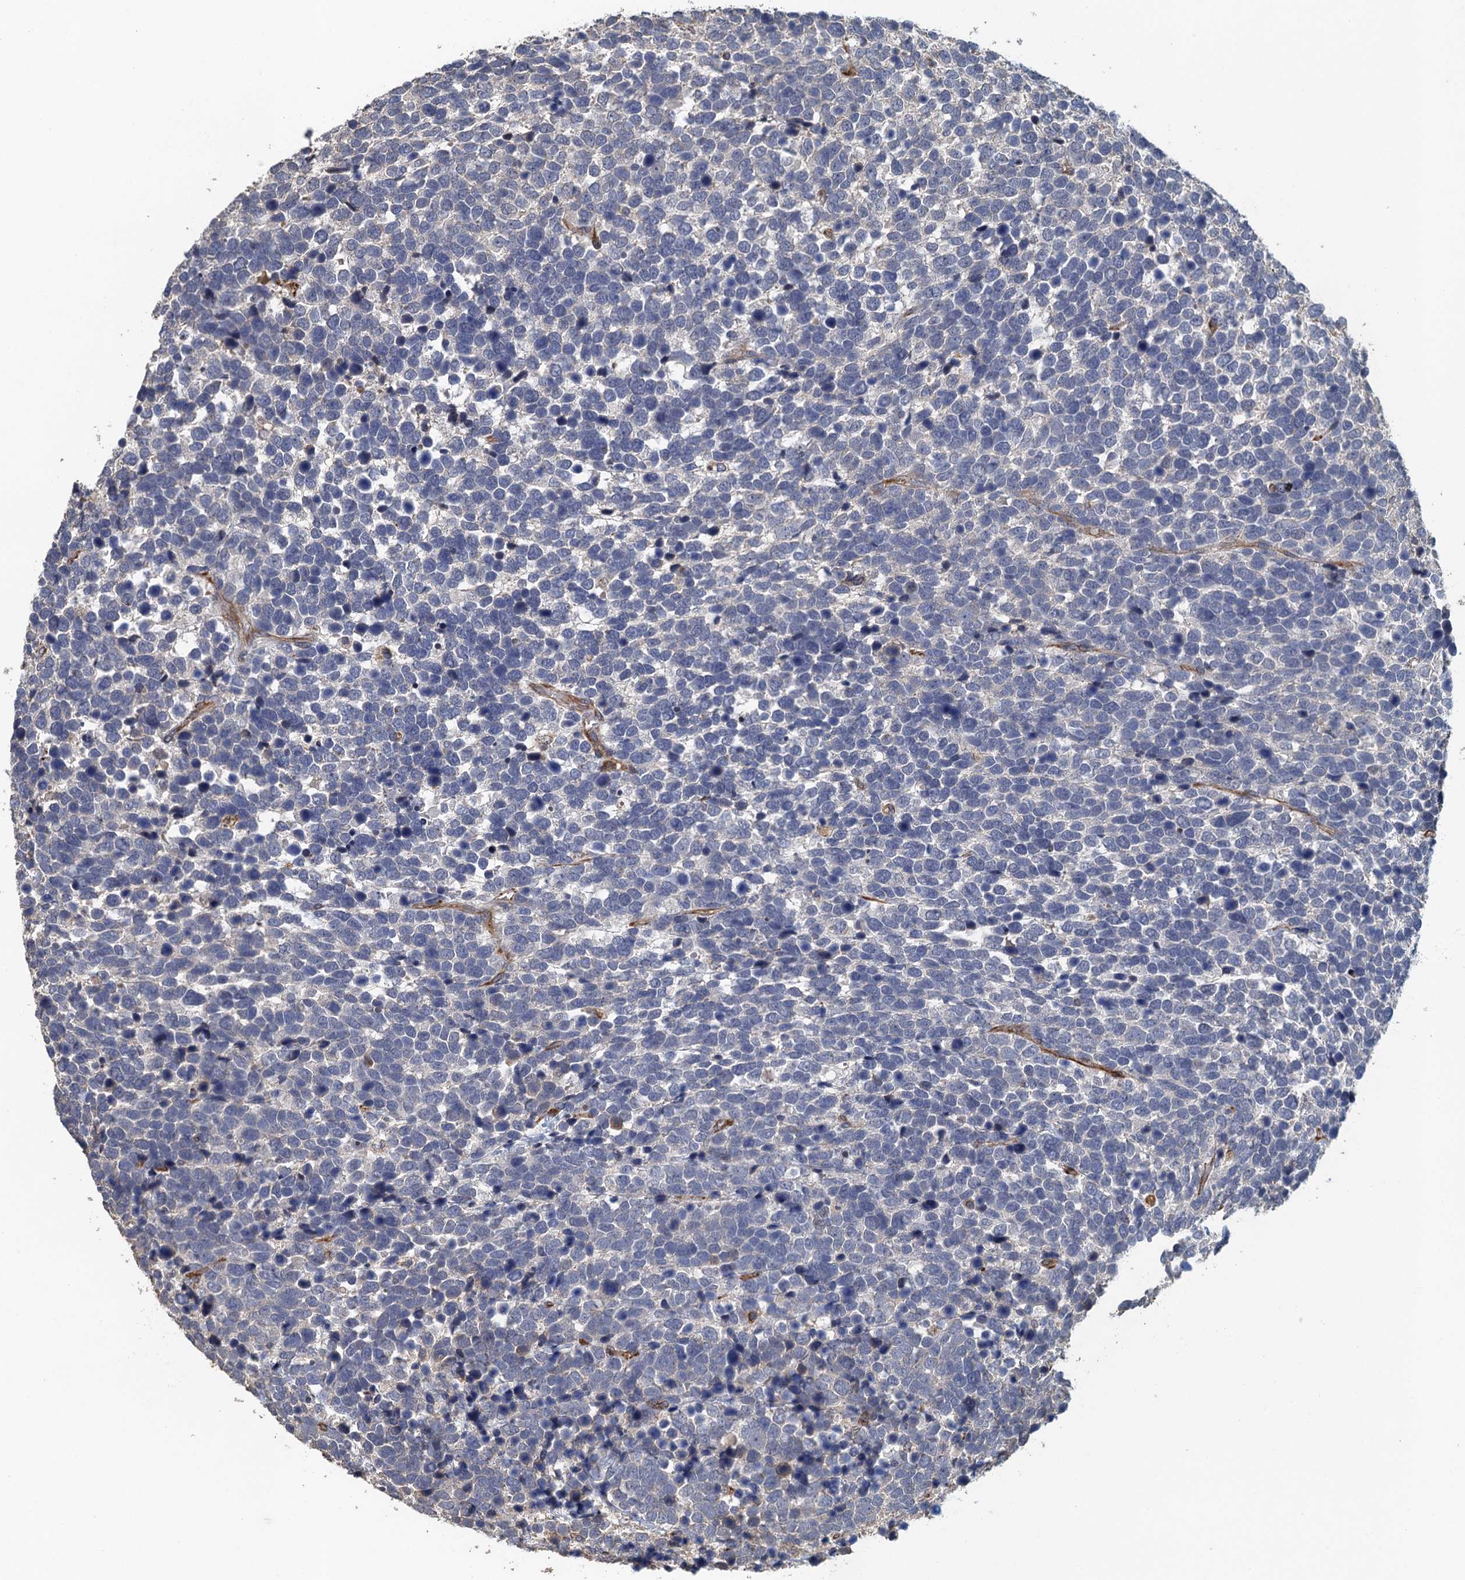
{"staining": {"intensity": "negative", "quantity": "none", "location": "none"}, "tissue": "urothelial cancer", "cell_type": "Tumor cells", "image_type": "cancer", "snomed": [{"axis": "morphology", "description": "Urothelial carcinoma, High grade"}, {"axis": "topography", "description": "Urinary bladder"}], "caption": "This is a histopathology image of IHC staining of urothelial cancer, which shows no positivity in tumor cells.", "gene": "ACSBG1", "patient": {"sex": "female", "age": 82}}